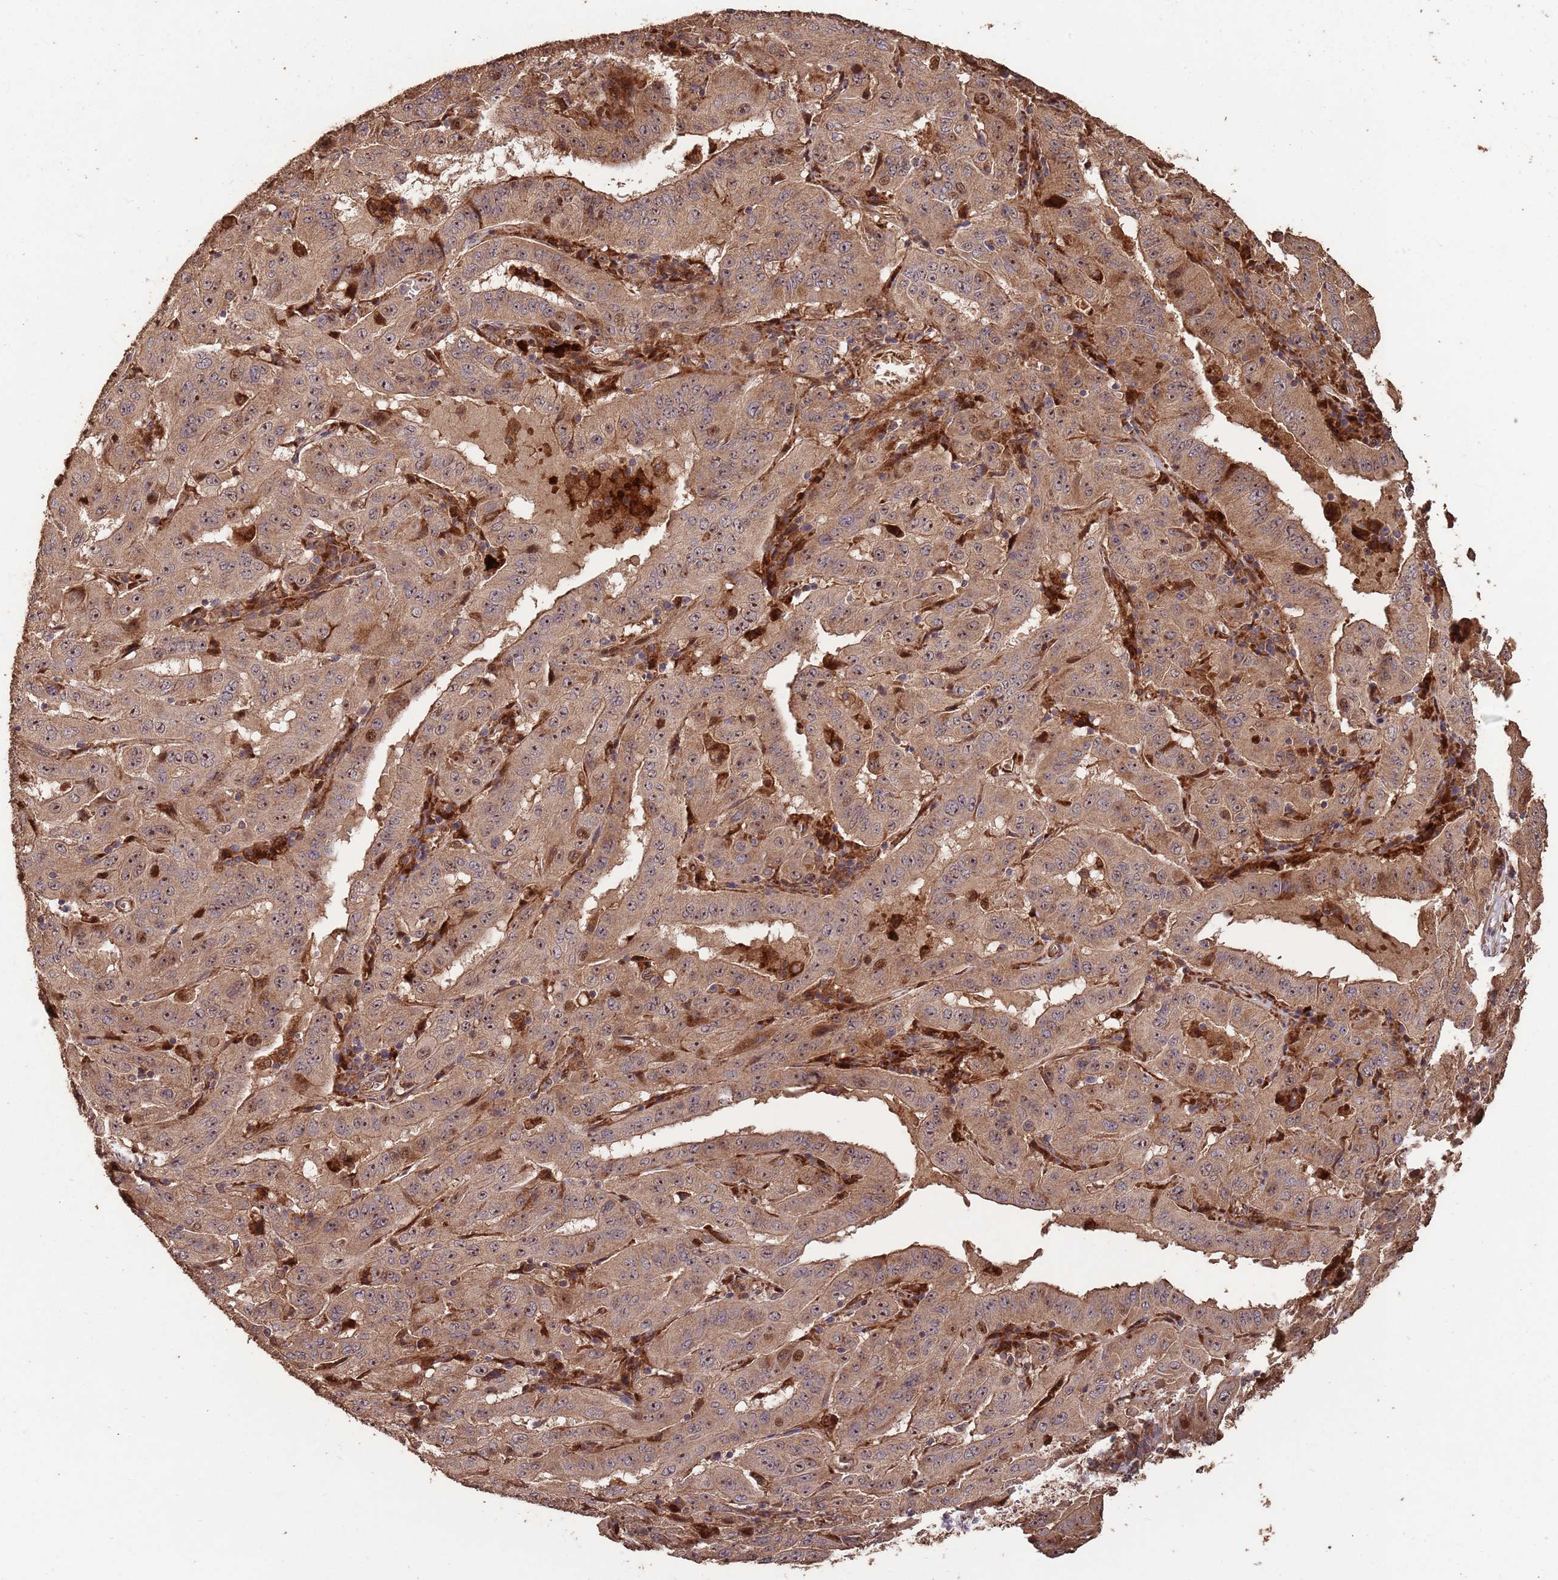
{"staining": {"intensity": "moderate", "quantity": ">75%", "location": "cytoplasmic/membranous,nuclear"}, "tissue": "pancreatic cancer", "cell_type": "Tumor cells", "image_type": "cancer", "snomed": [{"axis": "morphology", "description": "Adenocarcinoma, NOS"}, {"axis": "topography", "description": "Pancreas"}], "caption": "Pancreatic adenocarcinoma stained with a brown dye exhibits moderate cytoplasmic/membranous and nuclear positive positivity in approximately >75% of tumor cells.", "gene": "ZNF428", "patient": {"sex": "male", "age": 63}}